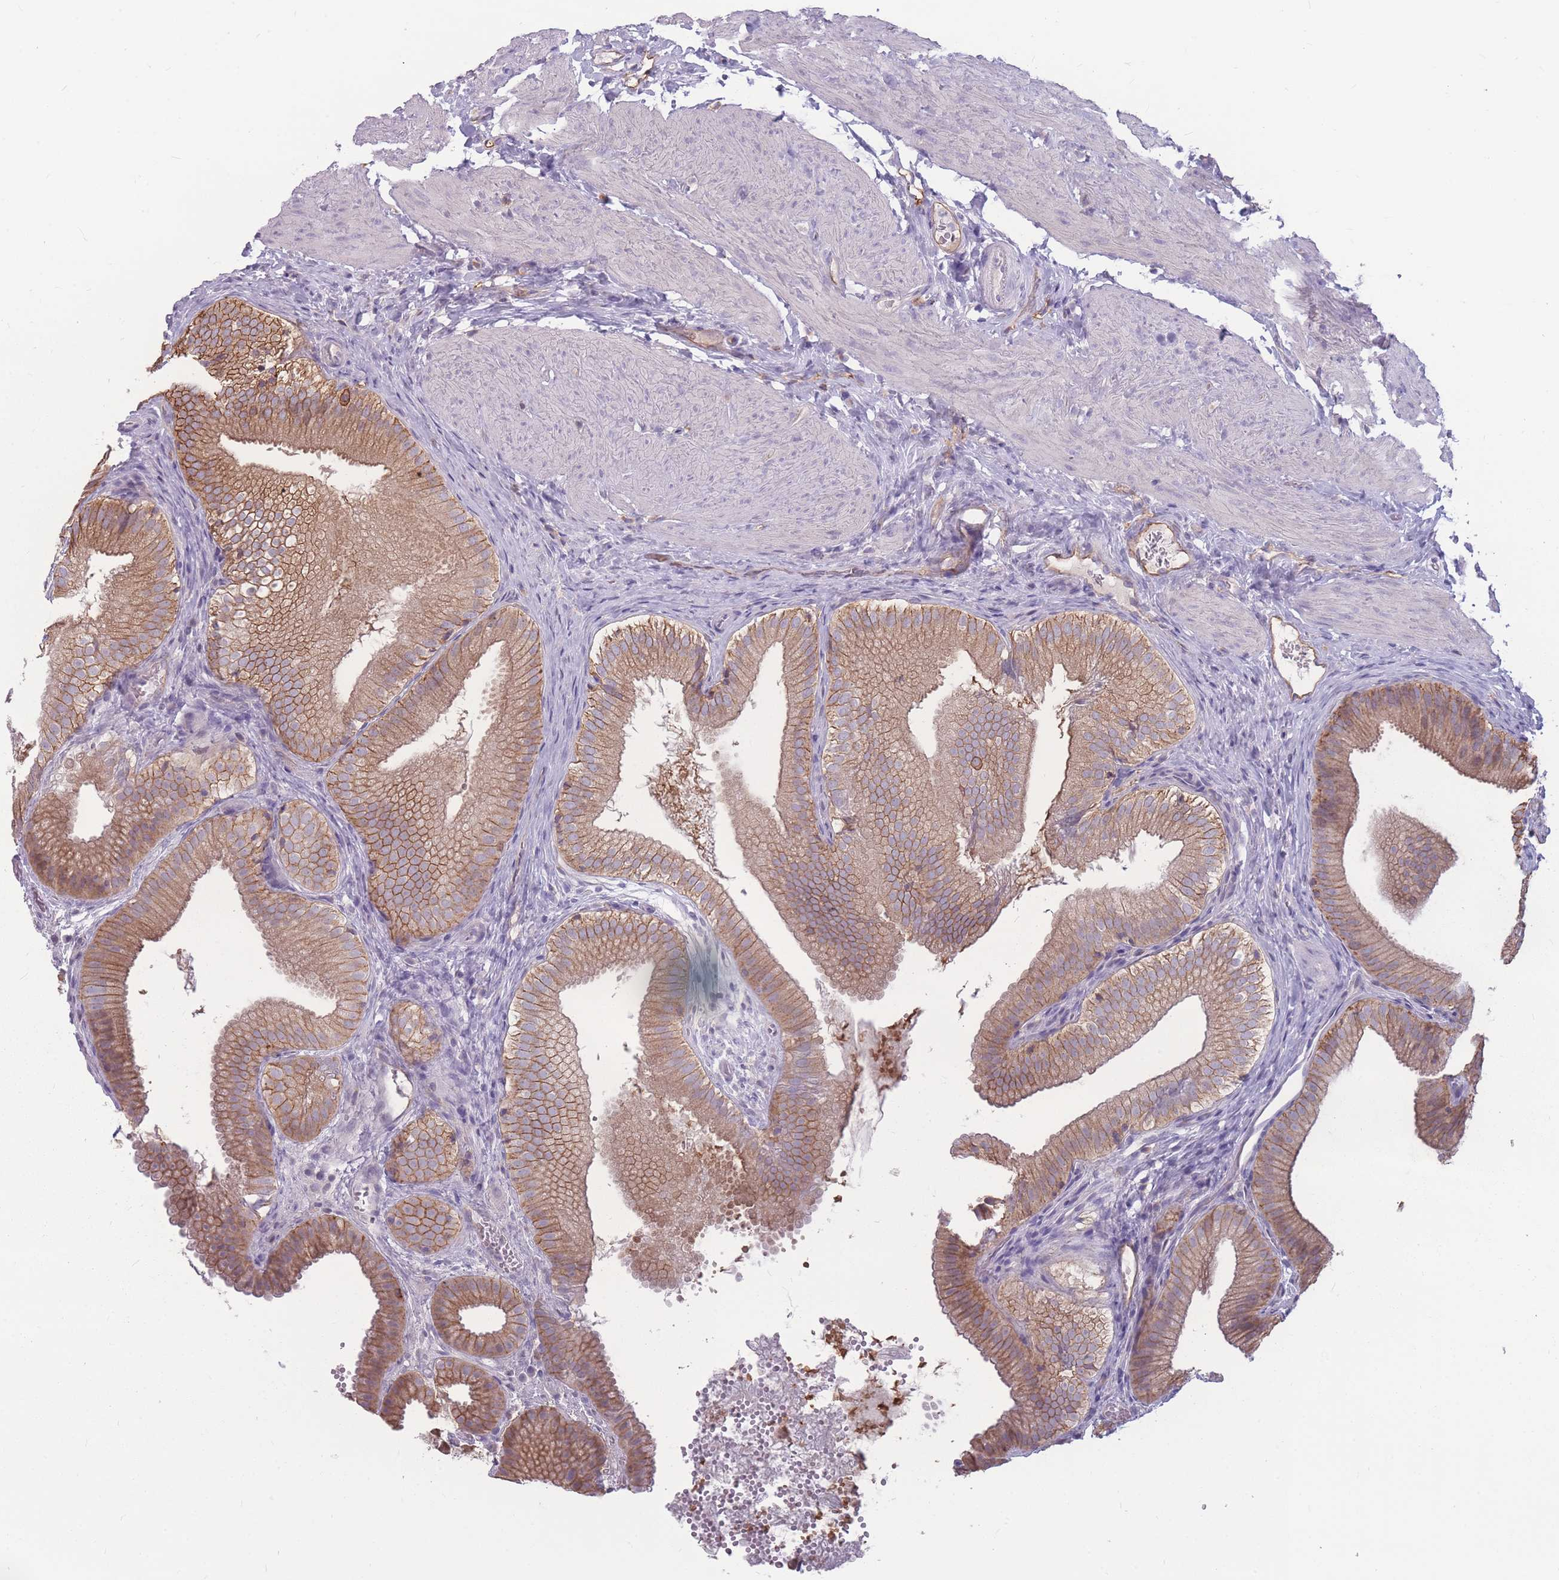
{"staining": {"intensity": "moderate", "quantity": ">75%", "location": "cytoplasmic/membranous"}, "tissue": "gallbladder", "cell_type": "Glandular cells", "image_type": "normal", "snomed": [{"axis": "morphology", "description": "Normal tissue, NOS"}, {"axis": "topography", "description": "Gallbladder"}], "caption": "Protein staining of normal gallbladder displays moderate cytoplasmic/membranous staining in approximately >75% of glandular cells.", "gene": "GNA11", "patient": {"sex": "female", "age": 30}}